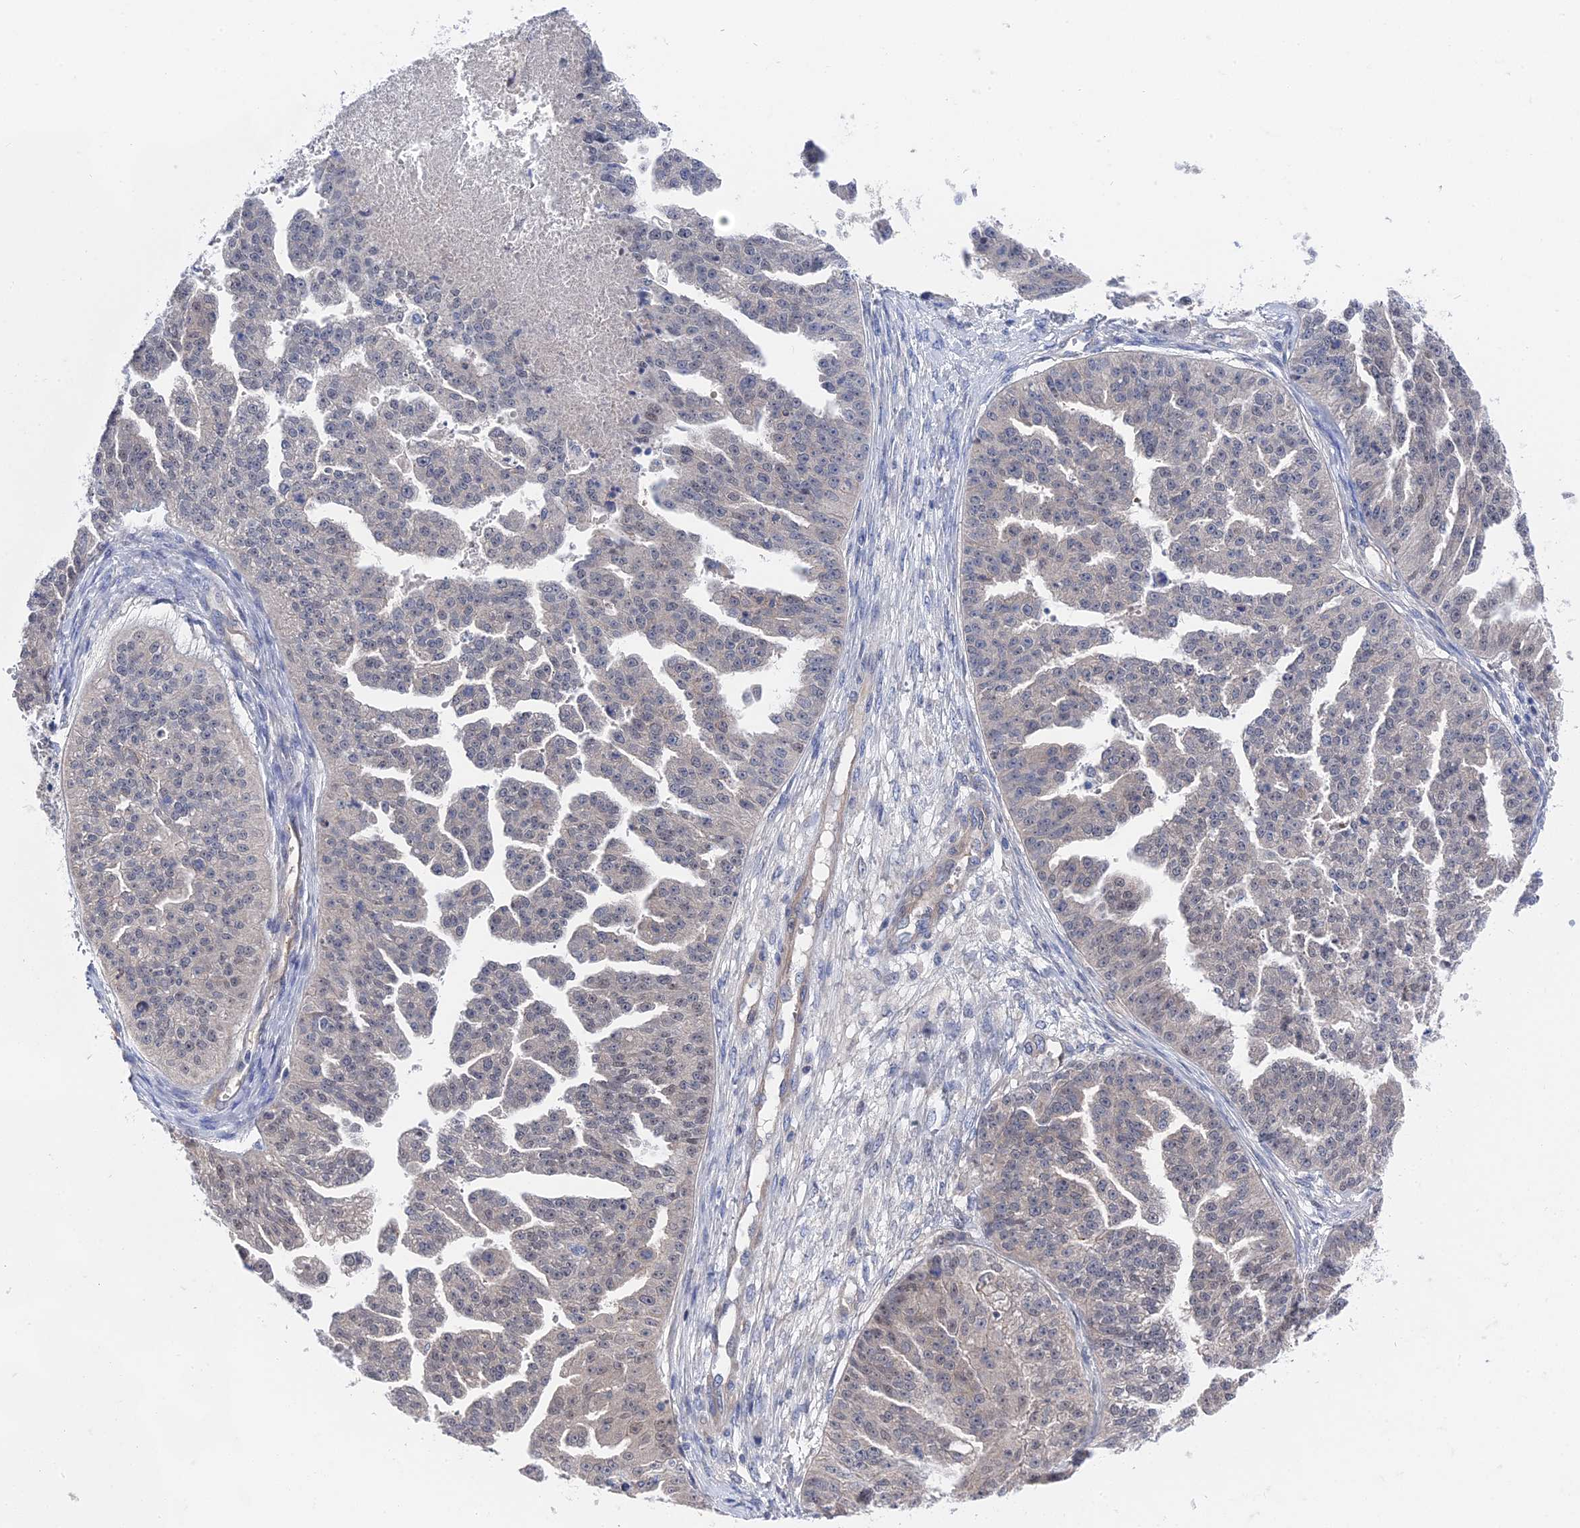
{"staining": {"intensity": "negative", "quantity": "none", "location": "none"}, "tissue": "ovarian cancer", "cell_type": "Tumor cells", "image_type": "cancer", "snomed": [{"axis": "morphology", "description": "Cystadenocarcinoma, serous, NOS"}, {"axis": "topography", "description": "Ovary"}], "caption": "This is an immunohistochemistry (IHC) histopathology image of human ovarian cancer. There is no staining in tumor cells.", "gene": "MTHFSD", "patient": {"sex": "female", "age": 58}}